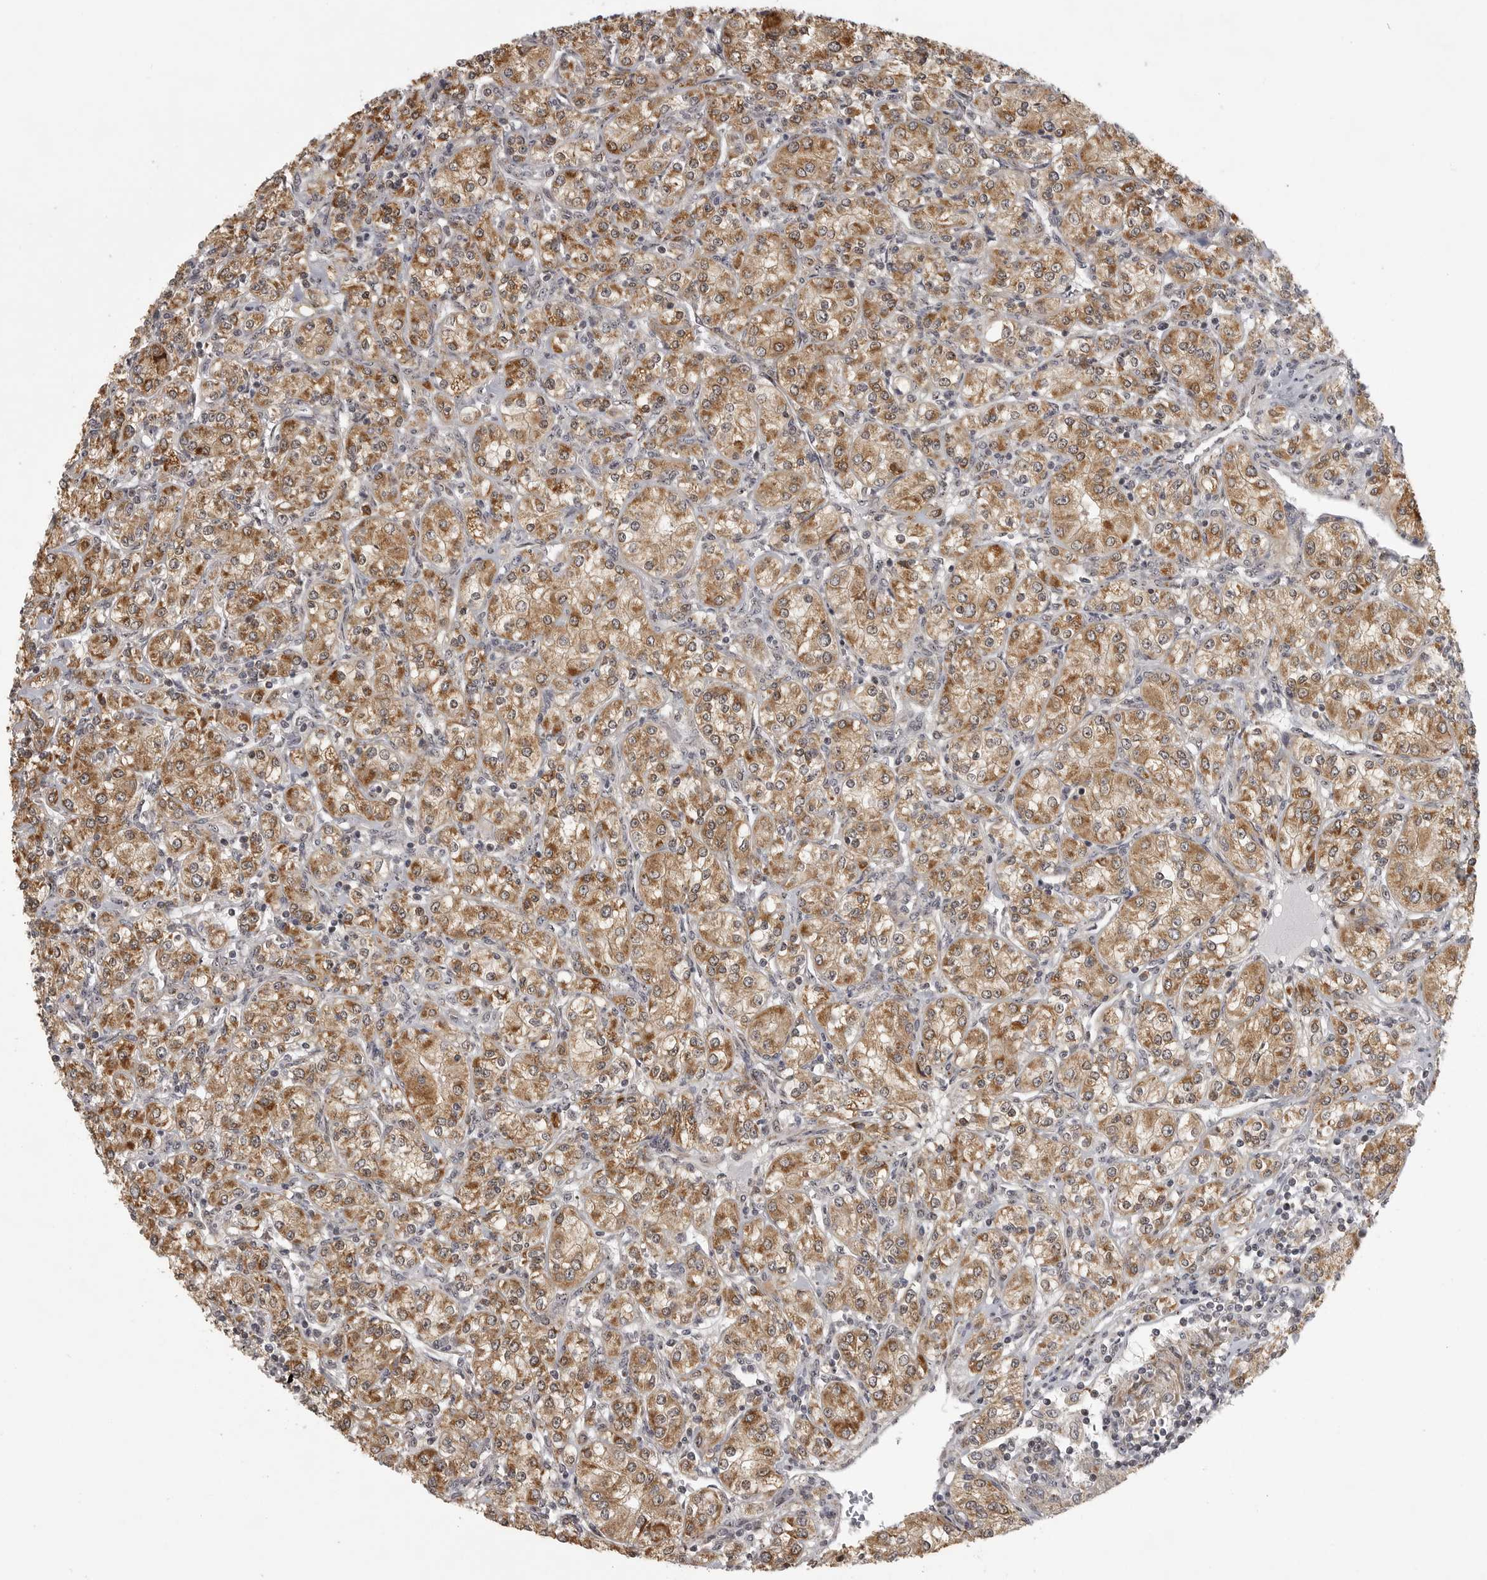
{"staining": {"intensity": "moderate", "quantity": ">75%", "location": "cytoplasmic/membranous"}, "tissue": "renal cancer", "cell_type": "Tumor cells", "image_type": "cancer", "snomed": [{"axis": "morphology", "description": "Adenocarcinoma, NOS"}, {"axis": "topography", "description": "Kidney"}], "caption": "This micrograph demonstrates renal adenocarcinoma stained with immunohistochemistry (IHC) to label a protein in brown. The cytoplasmic/membranous of tumor cells show moderate positivity for the protein. Nuclei are counter-stained blue.", "gene": "POLE2", "patient": {"sex": "male", "age": 77}}